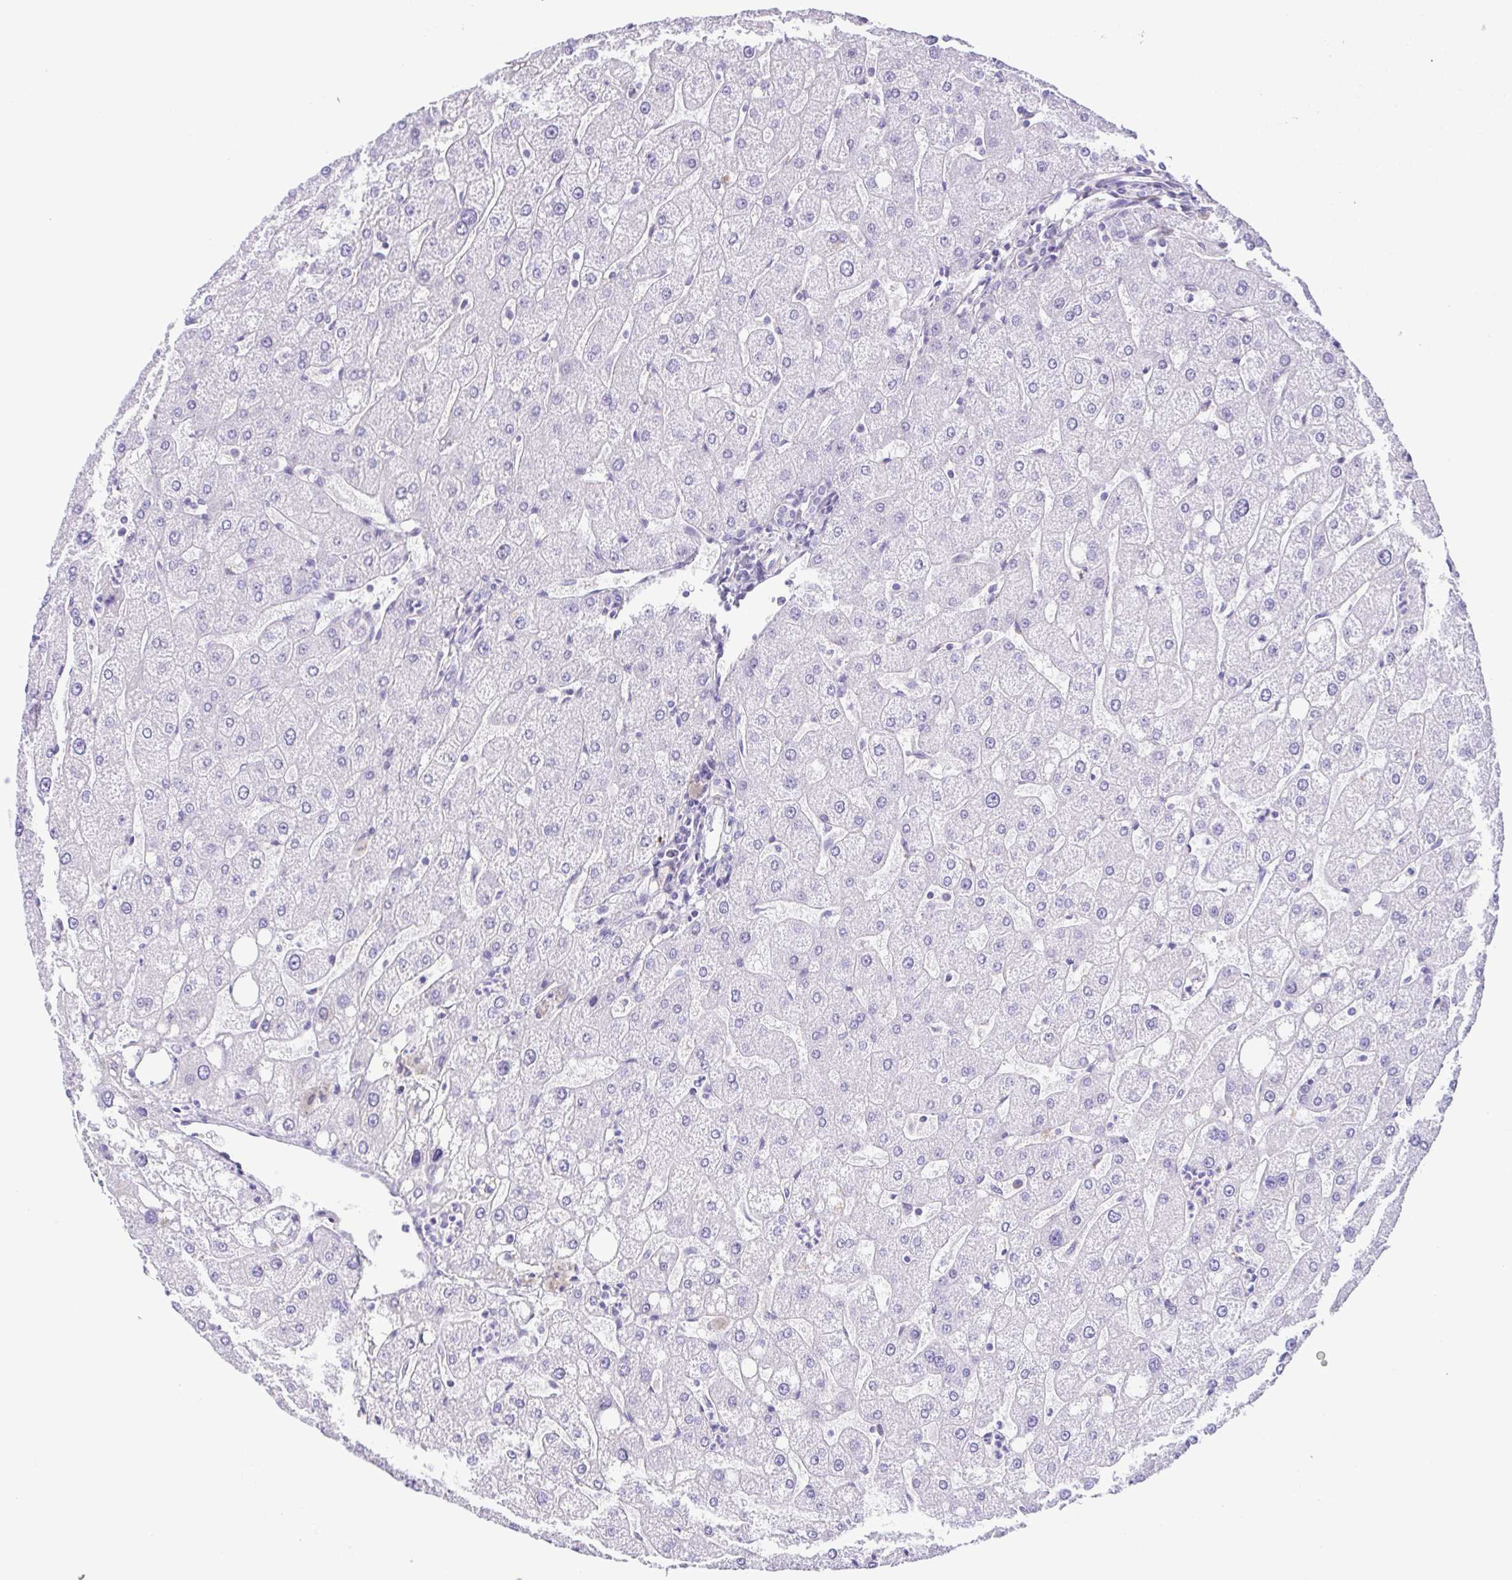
{"staining": {"intensity": "negative", "quantity": "none", "location": "none"}, "tissue": "liver", "cell_type": "Cholangiocytes", "image_type": "normal", "snomed": [{"axis": "morphology", "description": "Normal tissue, NOS"}, {"axis": "topography", "description": "Liver"}], "caption": "Protein analysis of benign liver reveals no significant positivity in cholangiocytes. Nuclei are stained in blue.", "gene": "DCLK2", "patient": {"sex": "male", "age": 67}}